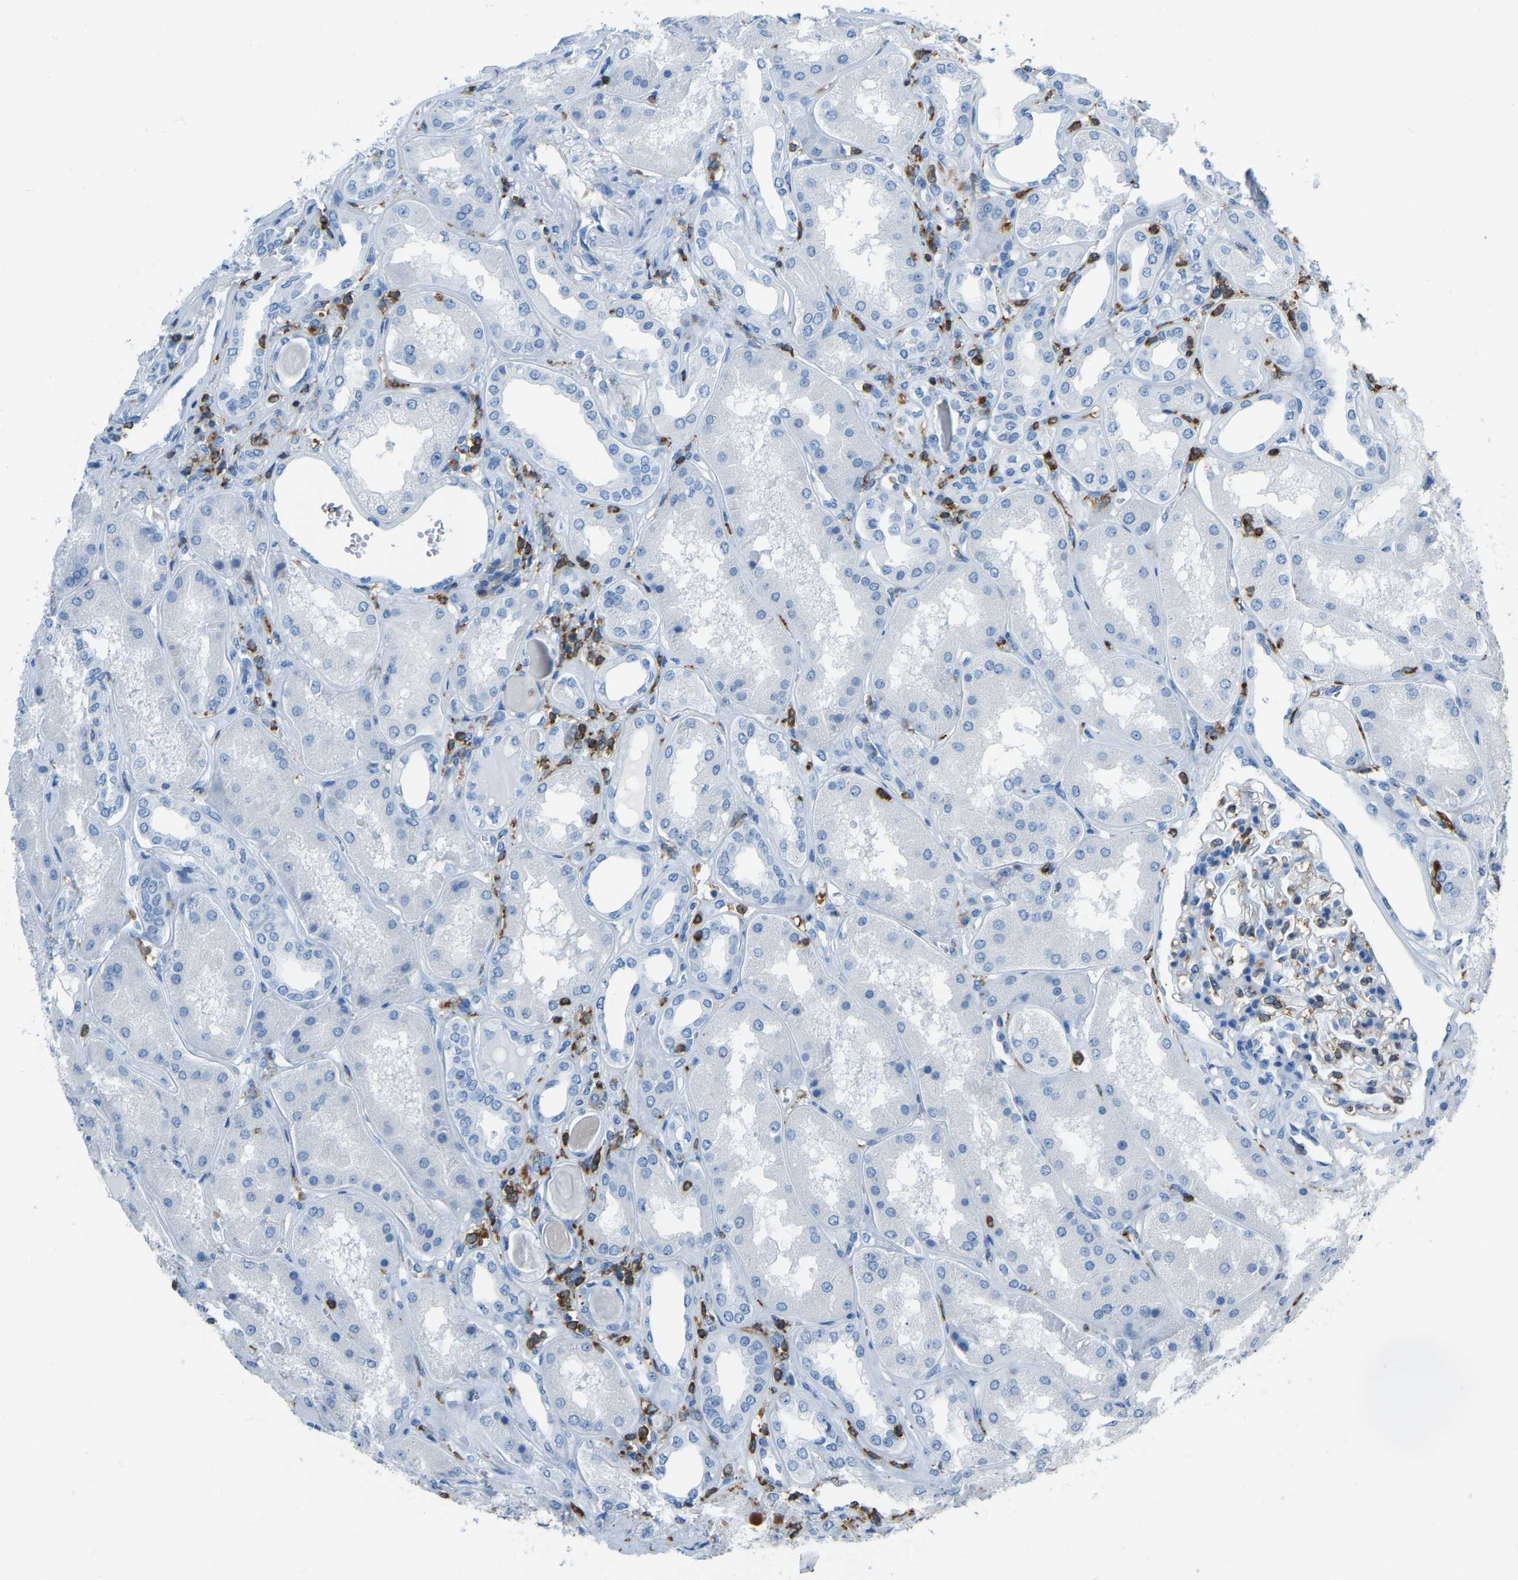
{"staining": {"intensity": "moderate", "quantity": "<25%", "location": "cytoplasmic/membranous"}, "tissue": "kidney", "cell_type": "Cells in glomeruli", "image_type": "normal", "snomed": [{"axis": "morphology", "description": "Normal tissue, NOS"}, {"axis": "topography", "description": "Kidney"}], "caption": "Cells in glomeruli show moderate cytoplasmic/membranous staining in approximately <25% of cells in unremarkable kidney.", "gene": "ARHGAP45", "patient": {"sex": "female", "age": 56}}